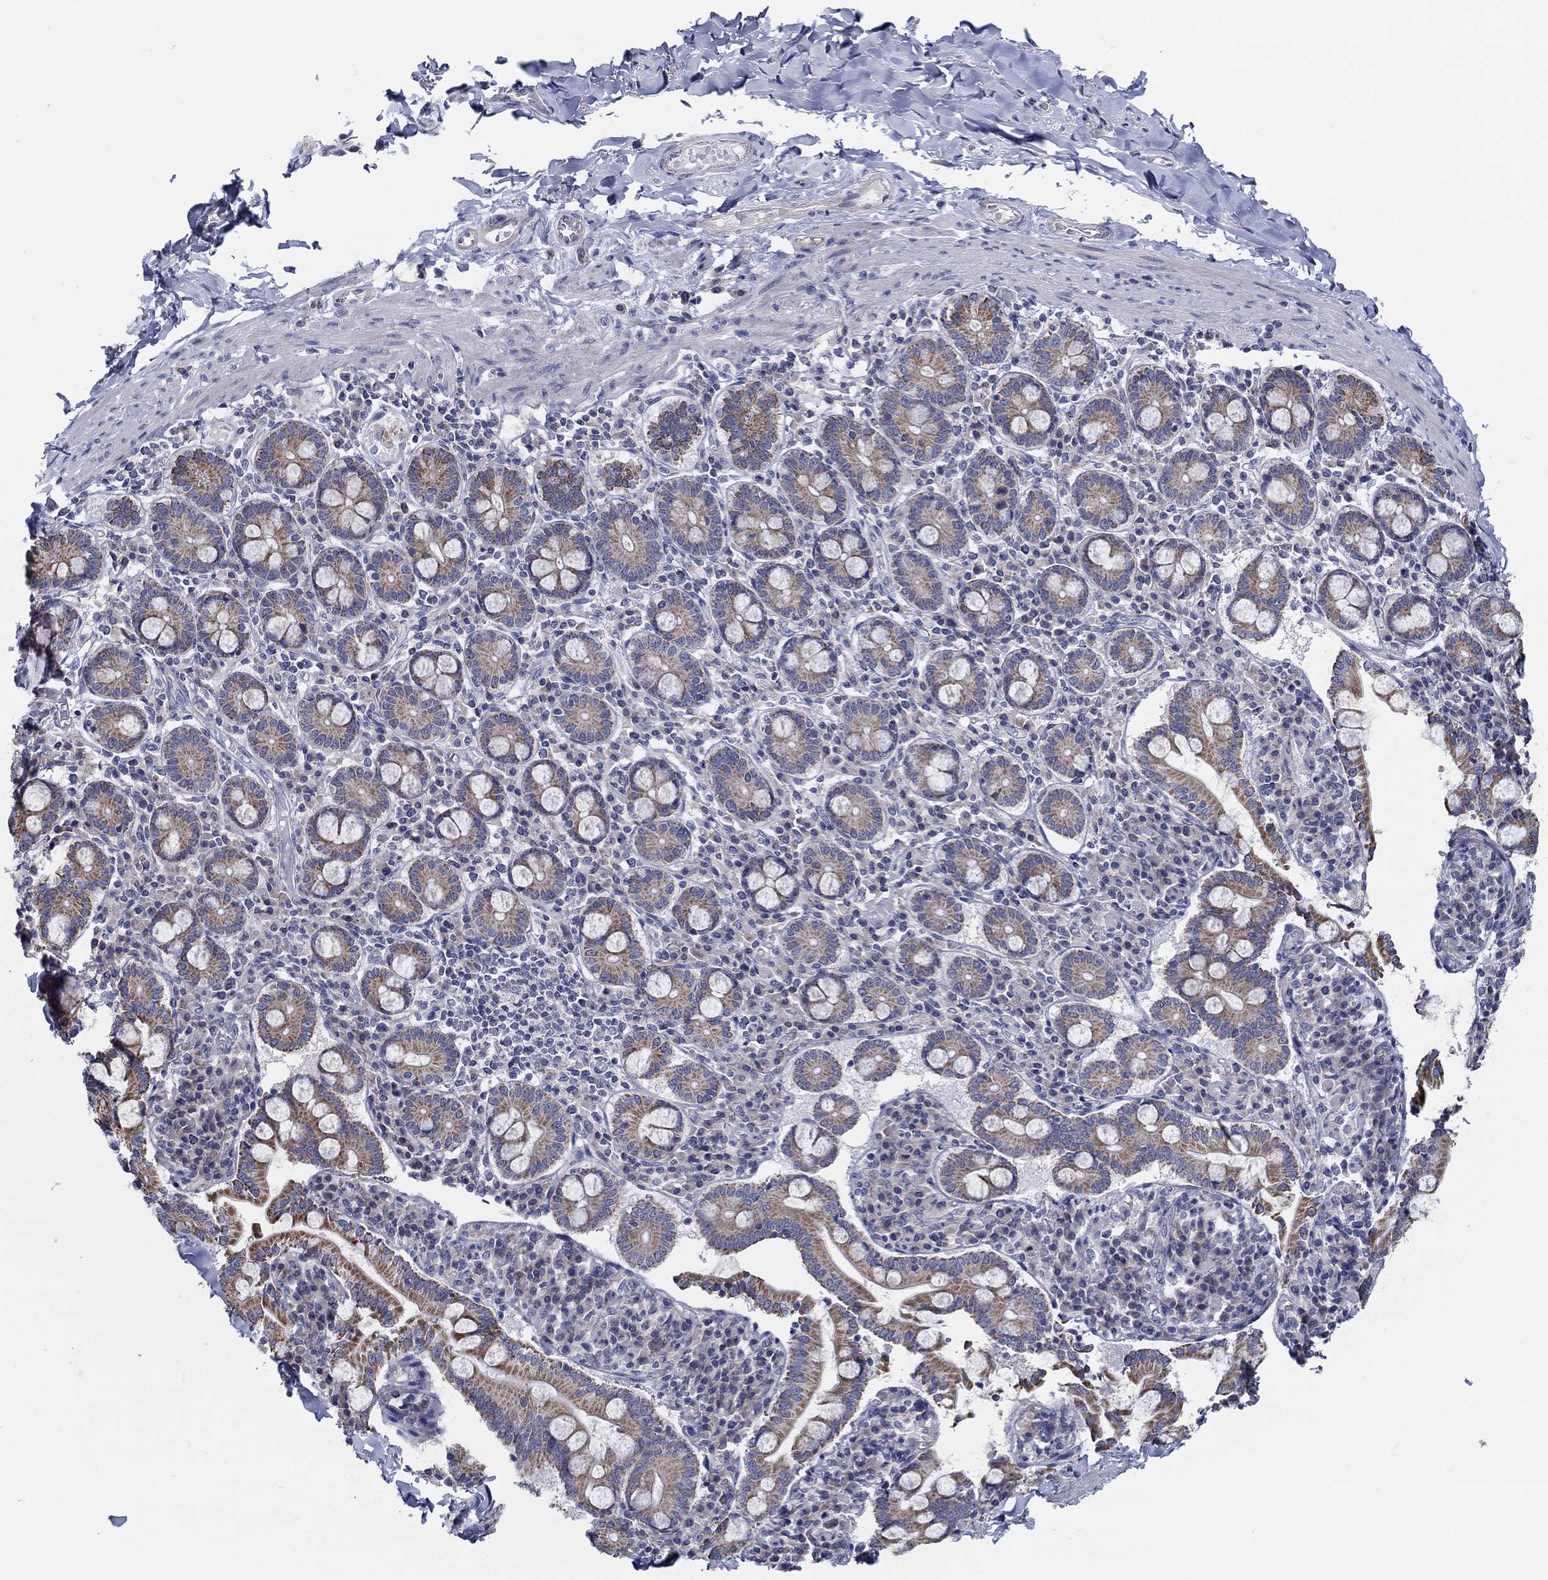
{"staining": {"intensity": "negative", "quantity": "none", "location": "none"}, "tissue": "adipose tissue", "cell_type": "Adipocytes", "image_type": "normal", "snomed": [{"axis": "morphology", "description": "Normal tissue, NOS"}, {"axis": "topography", "description": "Smooth muscle"}, {"axis": "topography", "description": "Duodenum"}, {"axis": "topography", "description": "Peripheral nerve tissue"}], "caption": "A high-resolution image shows IHC staining of benign adipose tissue, which demonstrates no significant staining in adipocytes.", "gene": "CFAP61", "patient": {"sex": "female", "age": 61}}